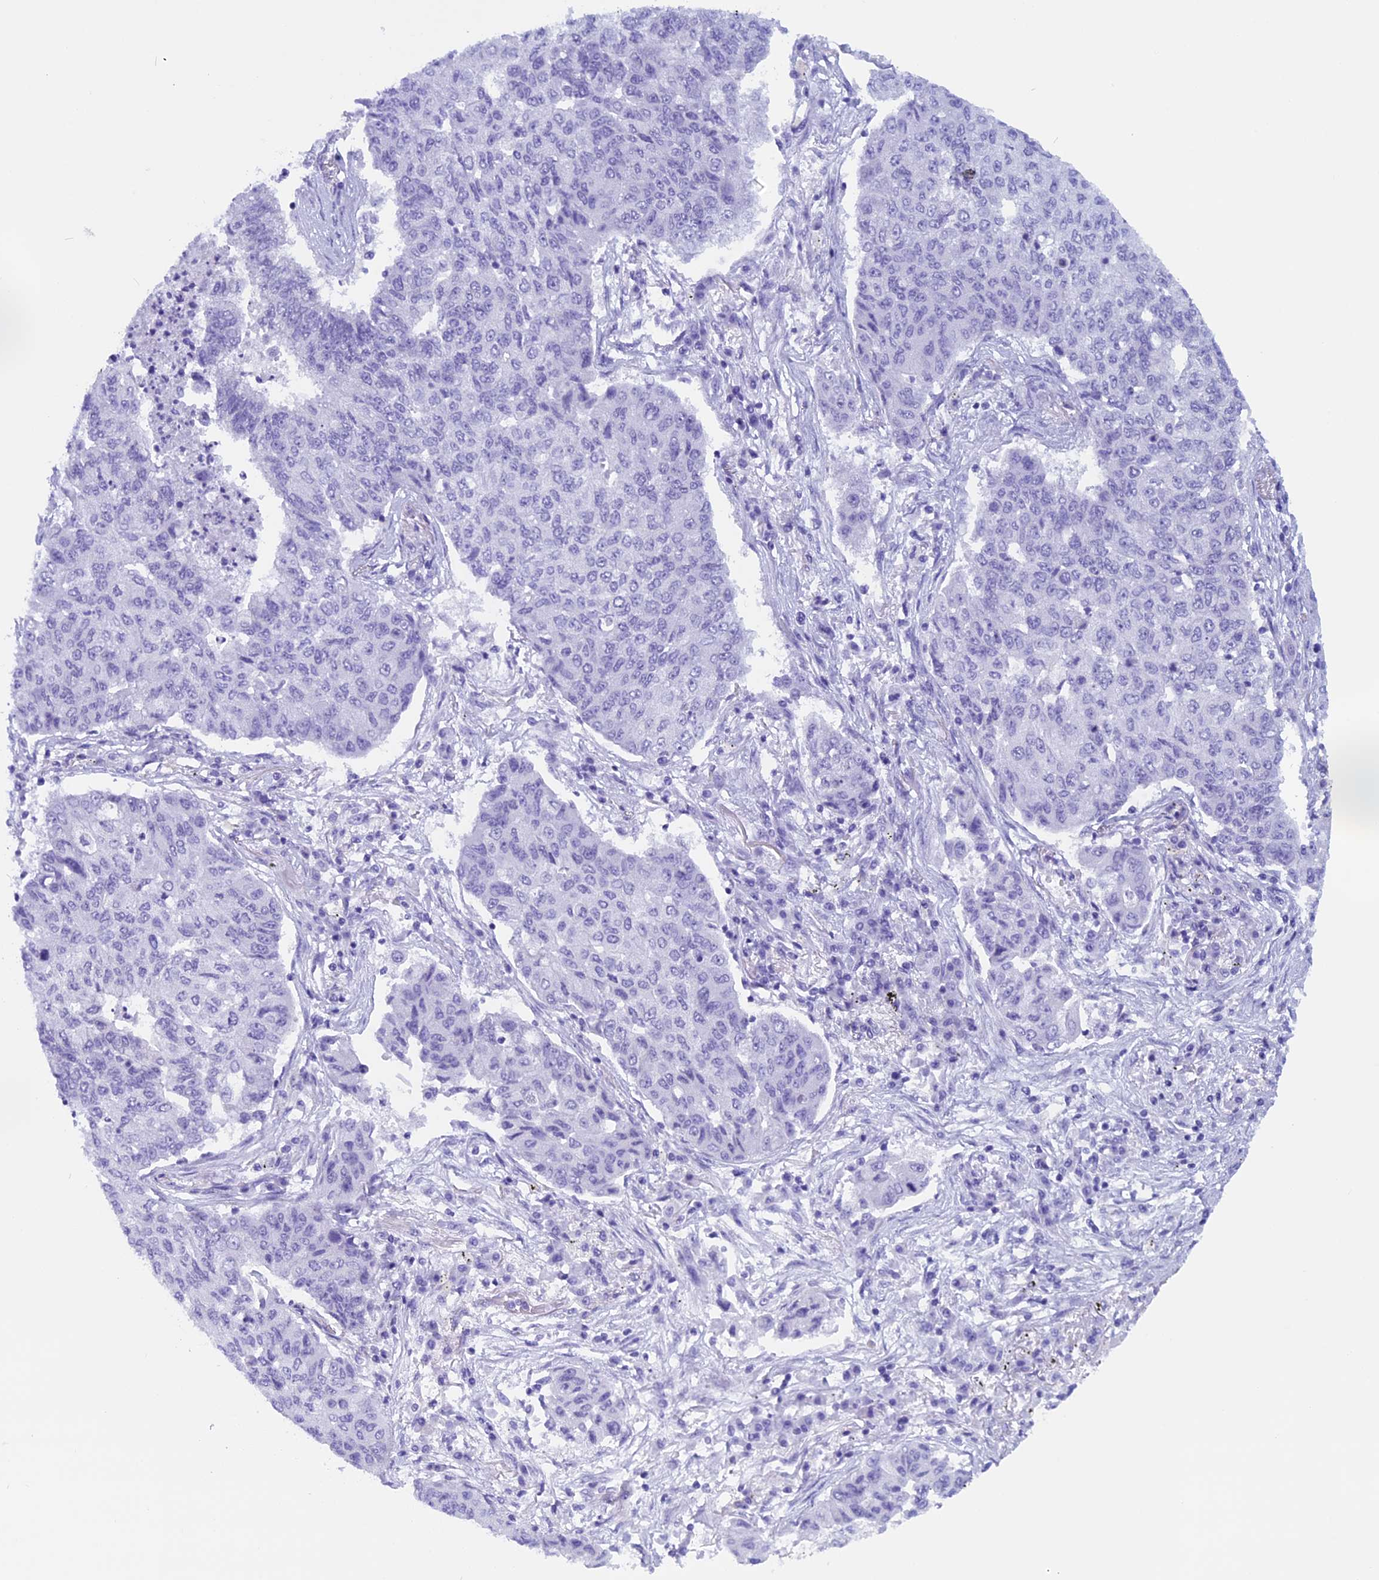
{"staining": {"intensity": "negative", "quantity": "none", "location": "none"}, "tissue": "lung cancer", "cell_type": "Tumor cells", "image_type": "cancer", "snomed": [{"axis": "morphology", "description": "Squamous cell carcinoma, NOS"}, {"axis": "topography", "description": "Lung"}], "caption": "Immunohistochemical staining of human lung squamous cell carcinoma displays no significant staining in tumor cells.", "gene": "FAM169A", "patient": {"sex": "male", "age": 74}}